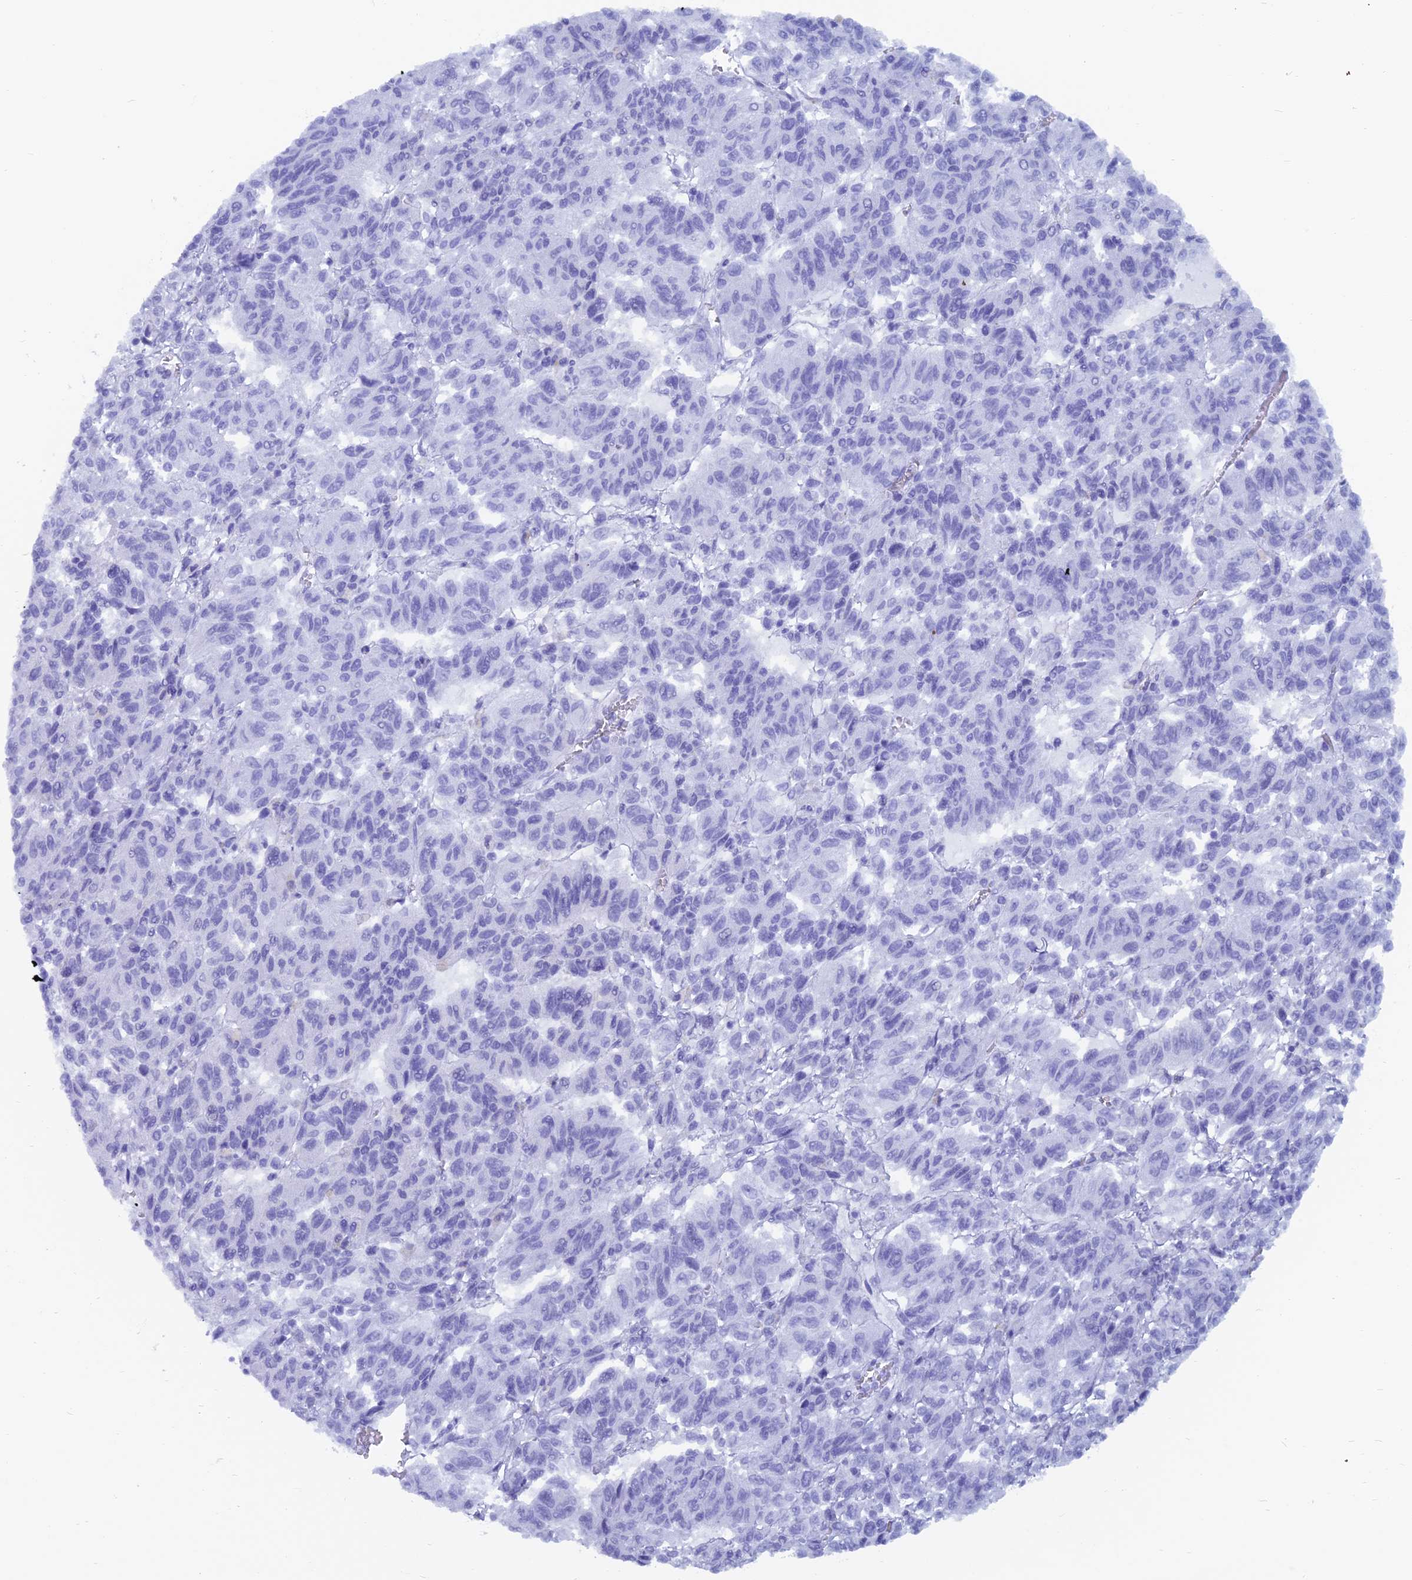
{"staining": {"intensity": "negative", "quantity": "none", "location": "none"}, "tissue": "melanoma", "cell_type": "Tumor cells", "image_type": "cancer", "snomed": [{"axis": "morphology", "description": "Malignant melanoma, Metastatic site"}, {"axis": "topography", "description": "Lung"}], "caption": "IHC histopathology image of malignant melanoma (metastatic site) stained for a protein (brown), which displays no positivity in tumor cells. (IHC, brightfield microscopy, high magnification).", "gene": "CAPS", "patient": {"sex": "male", "age": 64}}